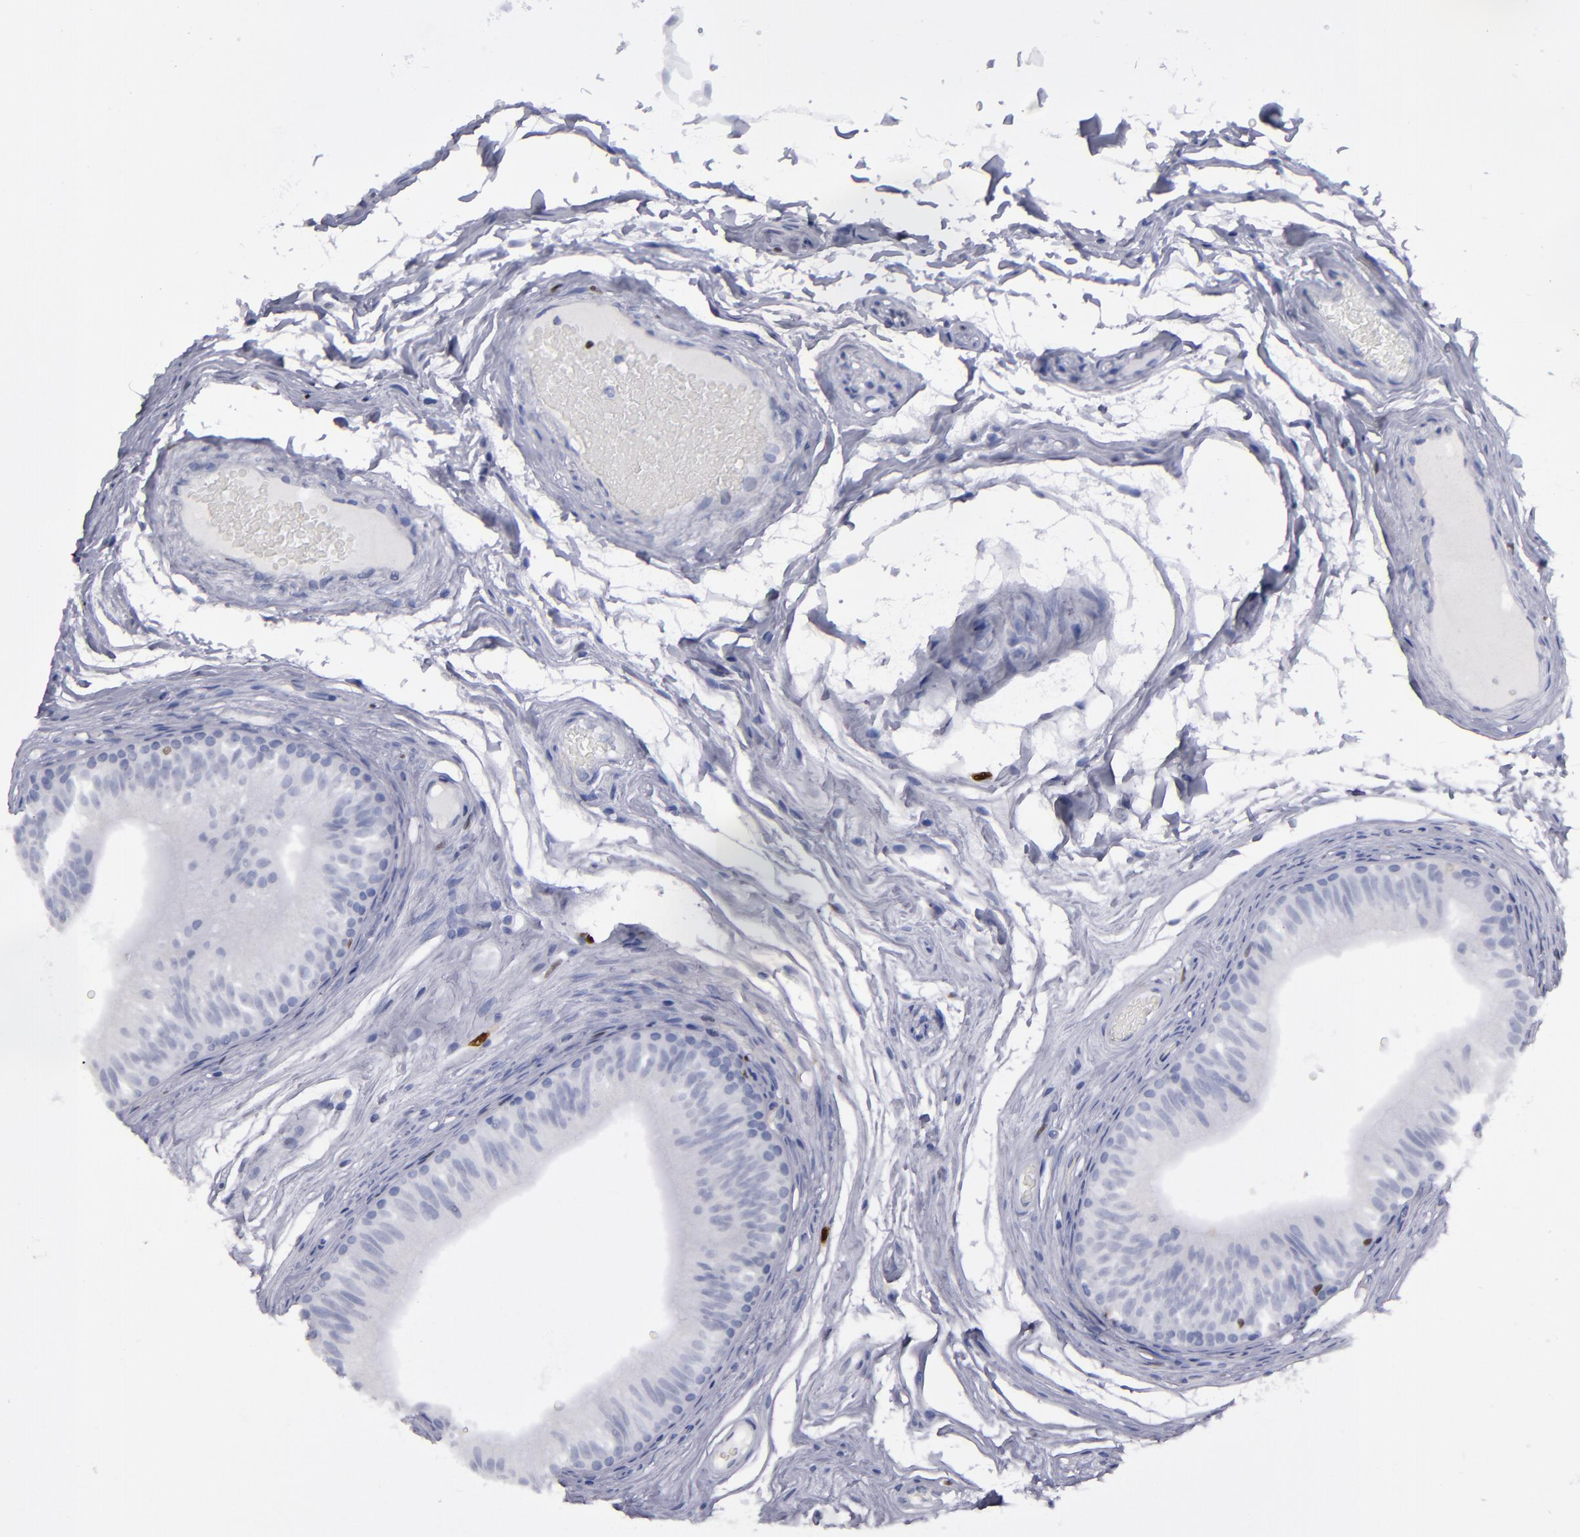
{"staining": {"intensity": "negative", "quantity": "none", "location": "none"}, "tissue": "epididymis", "cell_type": "Glandular cells", "image_type": "normal", "snomed": [{"axis": "morphology", "description": "Normal tissue, NOS"}, {"axis": "topography", "description": "Testis"}, {"axis": "topography", "description": "Epididymis"}], "caption": "Immunohistochemistry histopathology image of benign epididymis: human epididymis stained with DAB displays no significant protein staining in glandular cells.", "gene": "IRF8", "patient": {"sex": "male", "age": 36}}